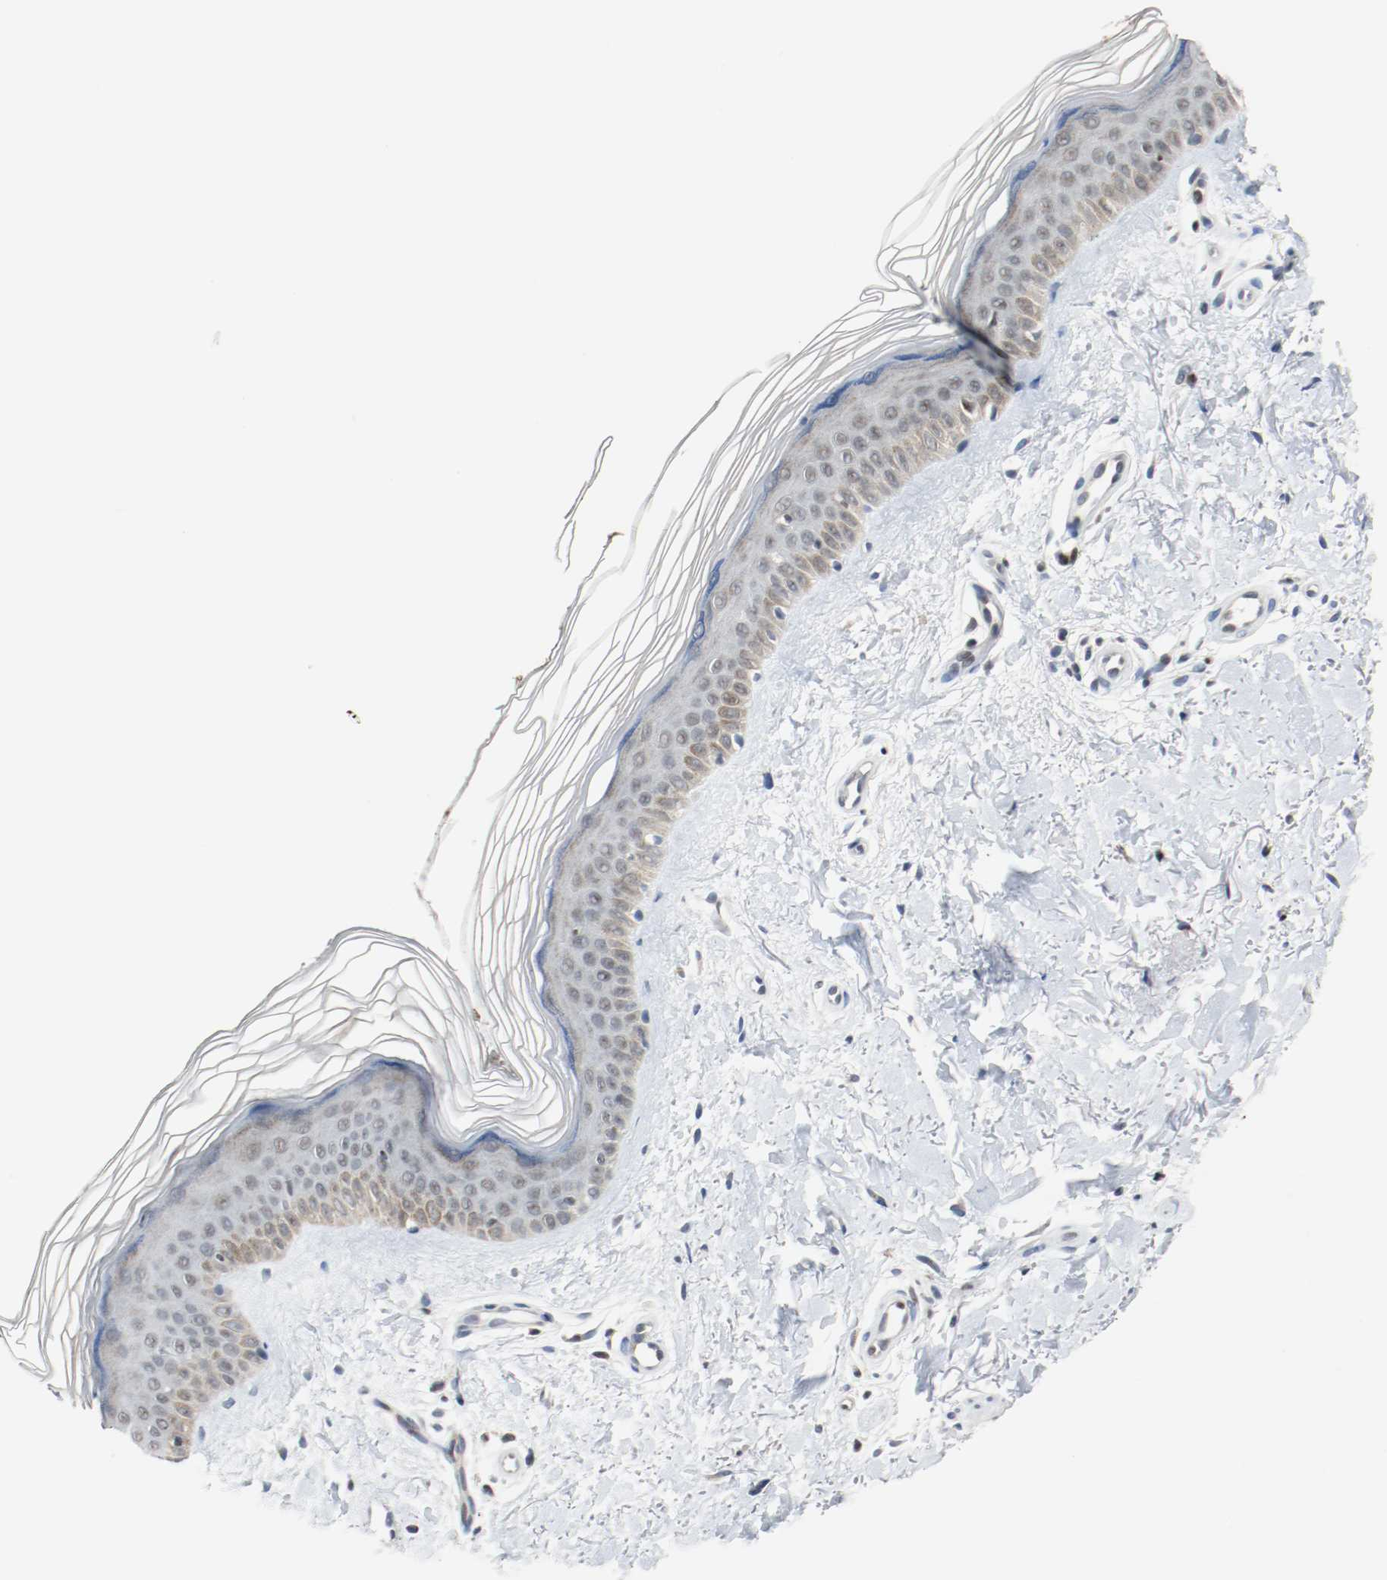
{"staining": {"intensity": "weak", "quantity": "25%-75%", "location": "cytoplasmic/membranous"}, "tissue": "skin", "cell_type": "Fibroblasts", "image_type": "normal", "snomed": [{"axis": "morphology", "description": "Normal tissue, NOS"}, {"axis": "topography", "description": "Skin"}], "caption": "Immunohistochemical staining of normal human skin displays weak cytoplasmic/membranous protein positivity in approximately 25%-75% of fibroblasts.", "gene": "ASH1L", "patient": {"sex": "female", "age": 19}}